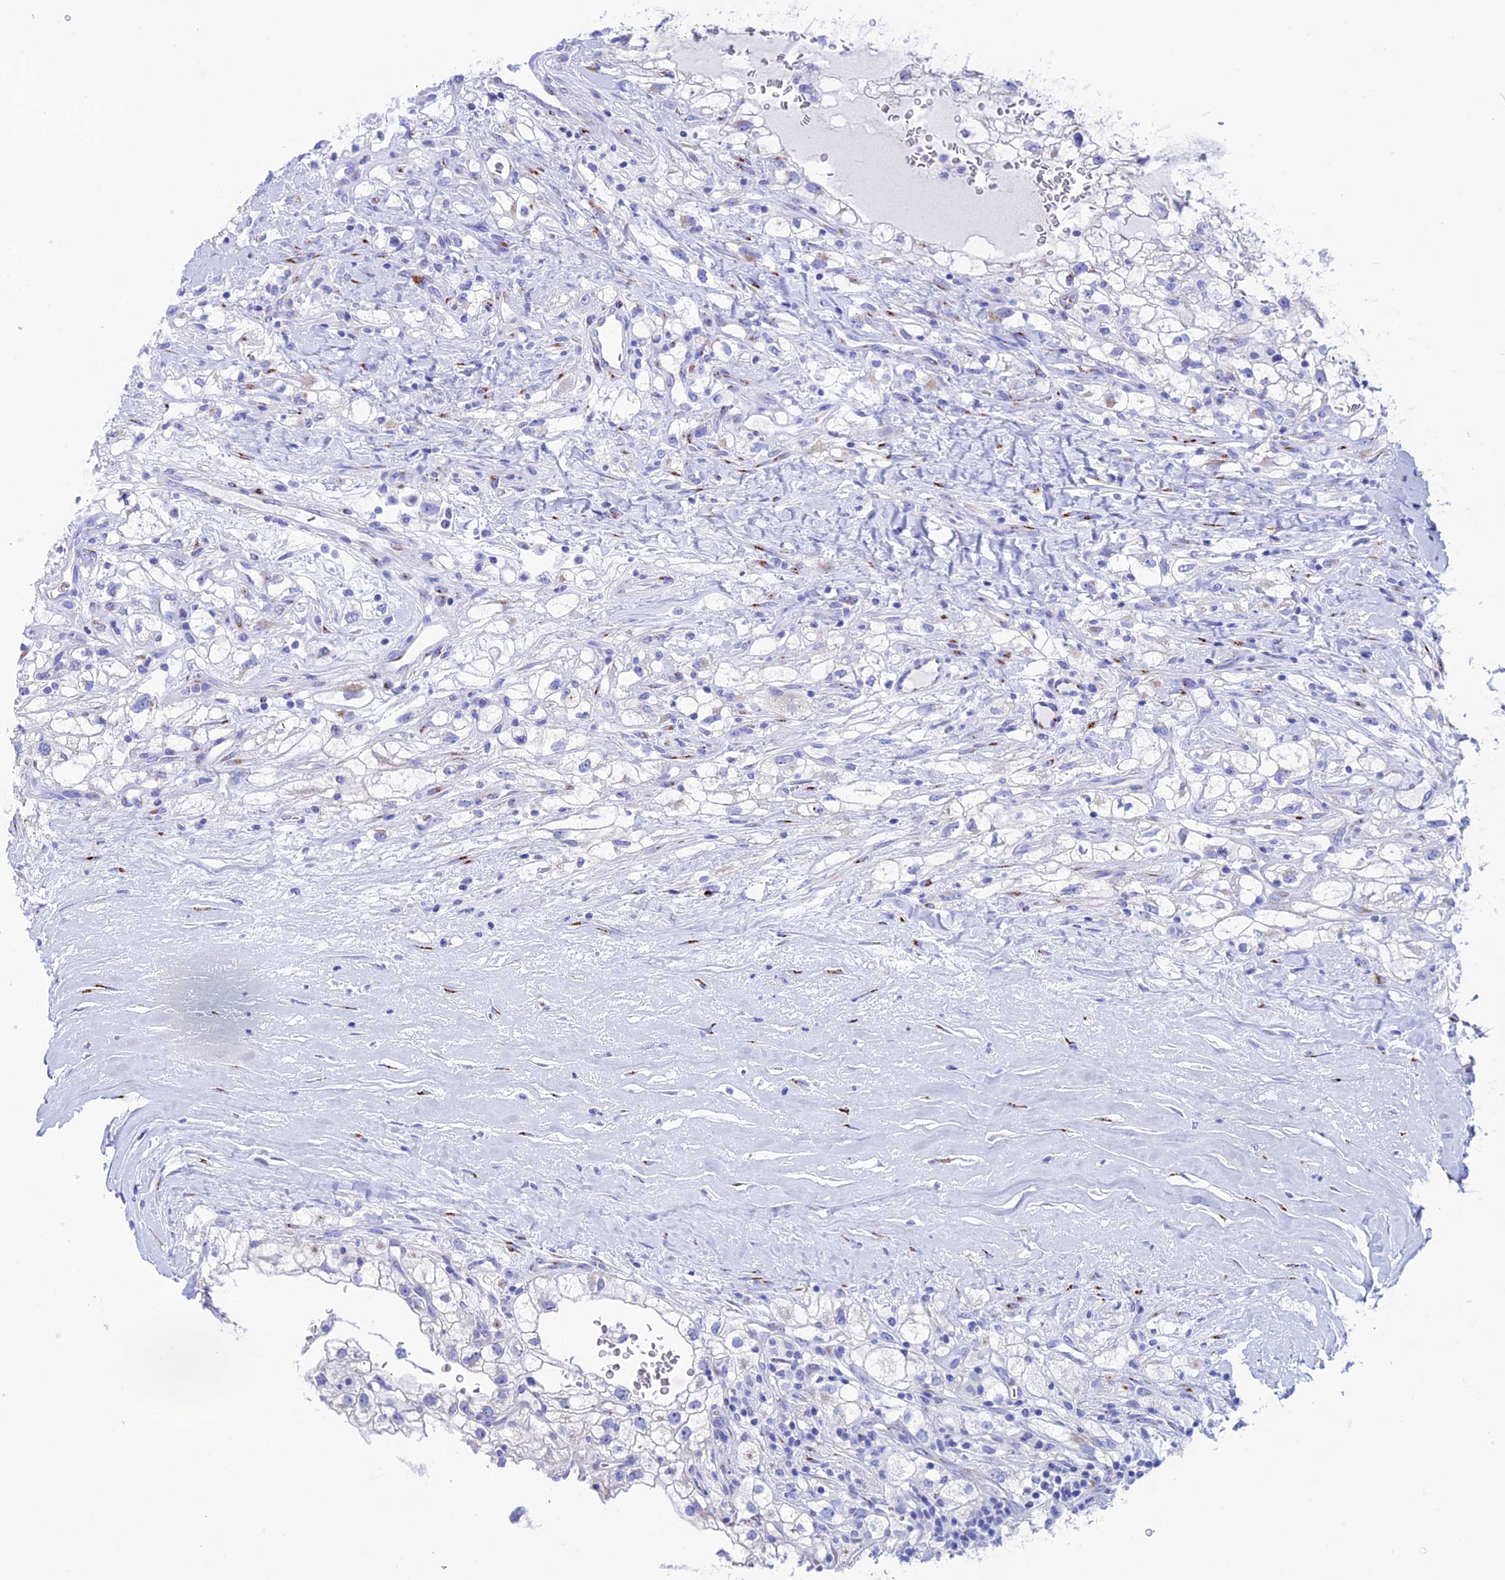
{"staining": {"intensity": "negative", "quantity": "none", "location": "none"}, "tissue": "renal cancer", "cell_type": "Tumor cells", "image_type": "cancer", "snomed": [{"axis": "morphology", "description": "Adenocarcinoma, NOS"}, {"axis": "topography", "description": "Kidney"}], "caption": "IHC histopathology image of neoplastic tissue: renal cancer (adenocarcinoma) stained with DAB (3,3'-diaminobenzidine) reveals no significant protein staining in tumor cells.", "gene": "ERICH4", "patient": {"sex": "male", "age": 59}}